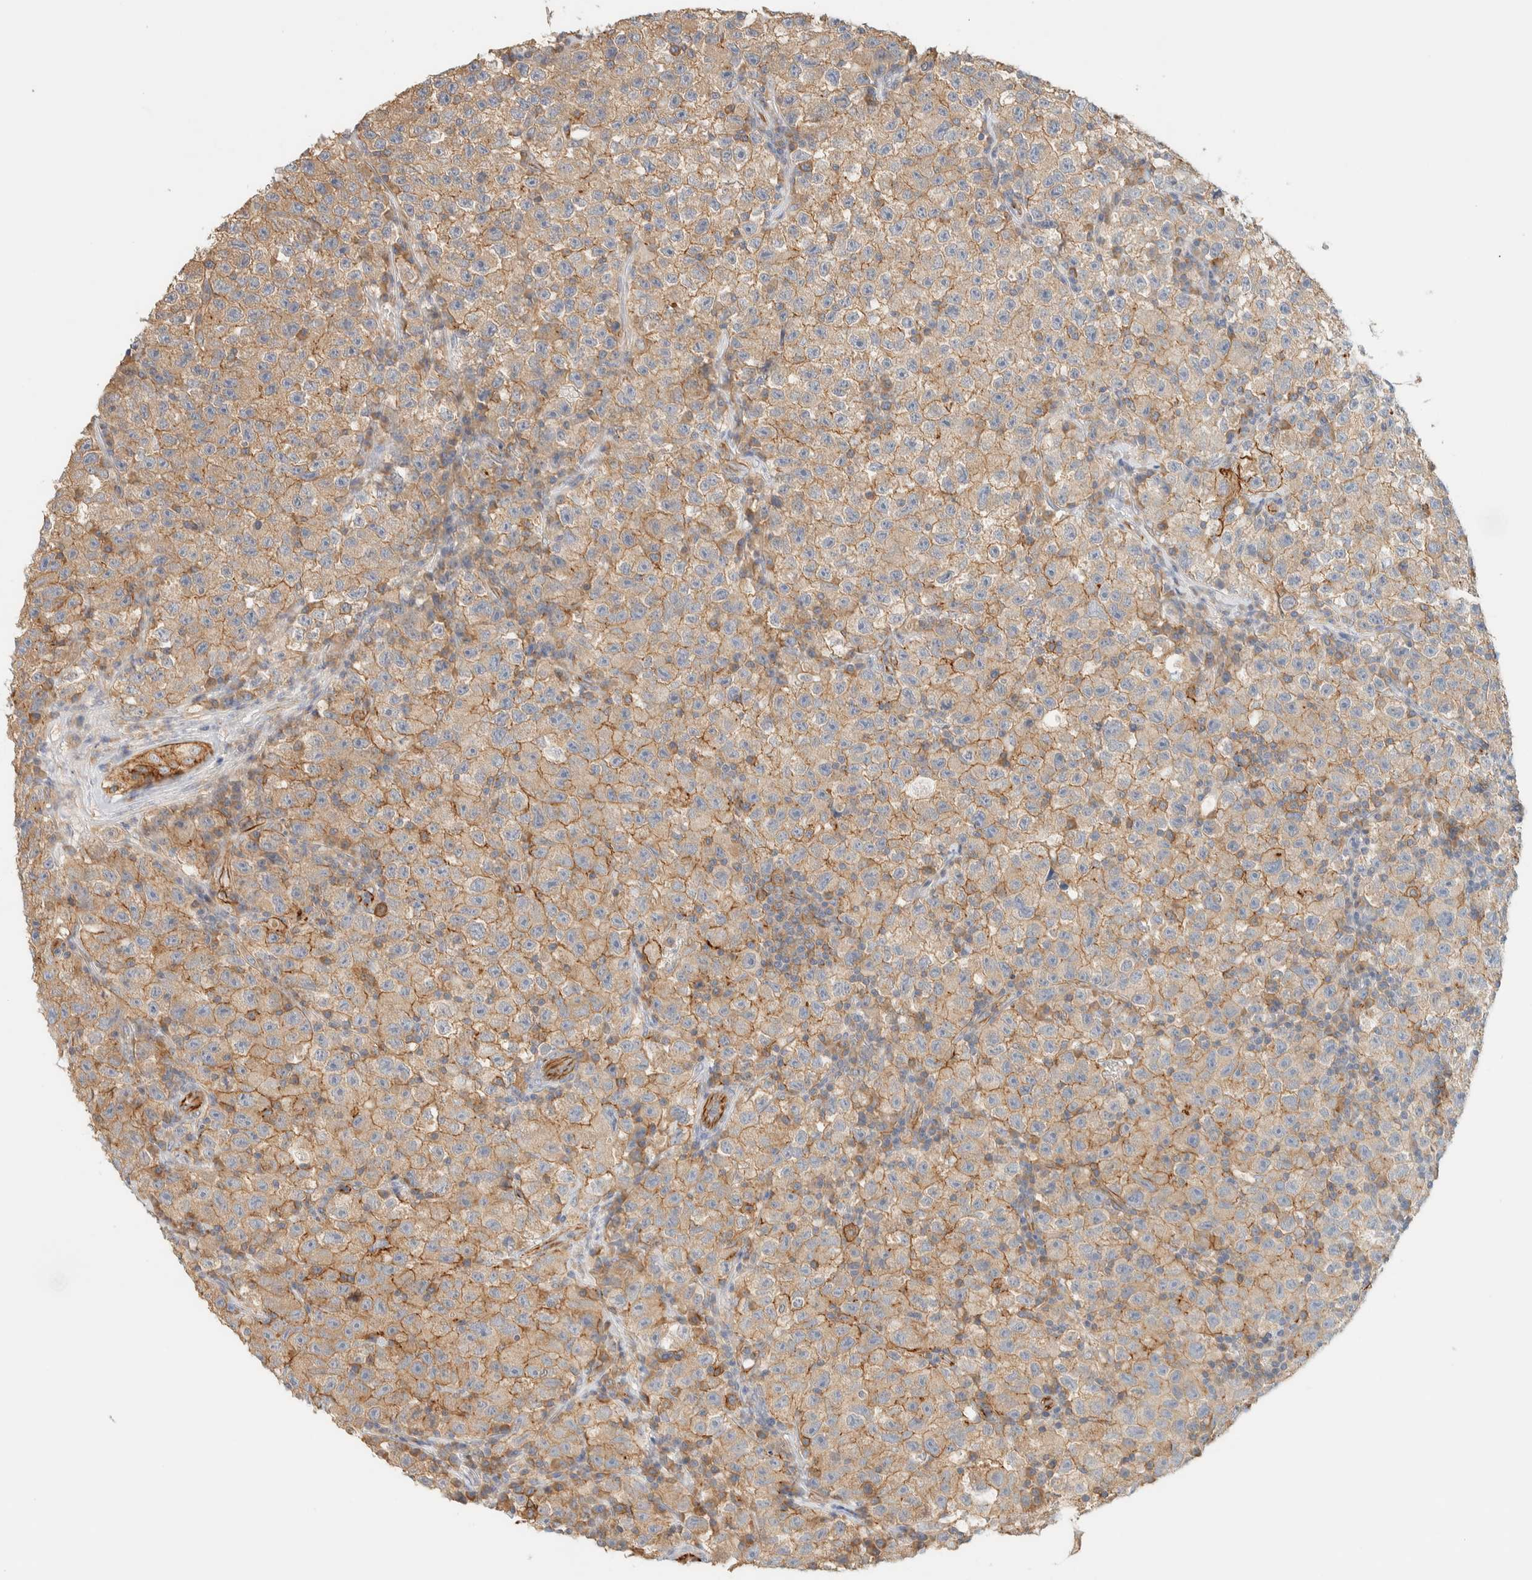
{"staining": {"intensity": "weak", "quantity": ">75%", "location": "cytoplasmic/membranous"}, "tissue": "testis cancer", "cell_type": "Tumor cells", "image_type": "cancer", "snomed": [{"axis": "morphology", "description": "Seminoma, NOS"}, {"axis": "topography", "description": "Testis"}], "caption": "DAB (3,3'-diaminobenzidine) immunohistochemical staining of human seminoma (testis) displays weak cytoplasmic/membranous protein staining in approximately >75% of tumor cells.", "gene": "LIMA1", "patient": {"sex": "male", "age": 22}}